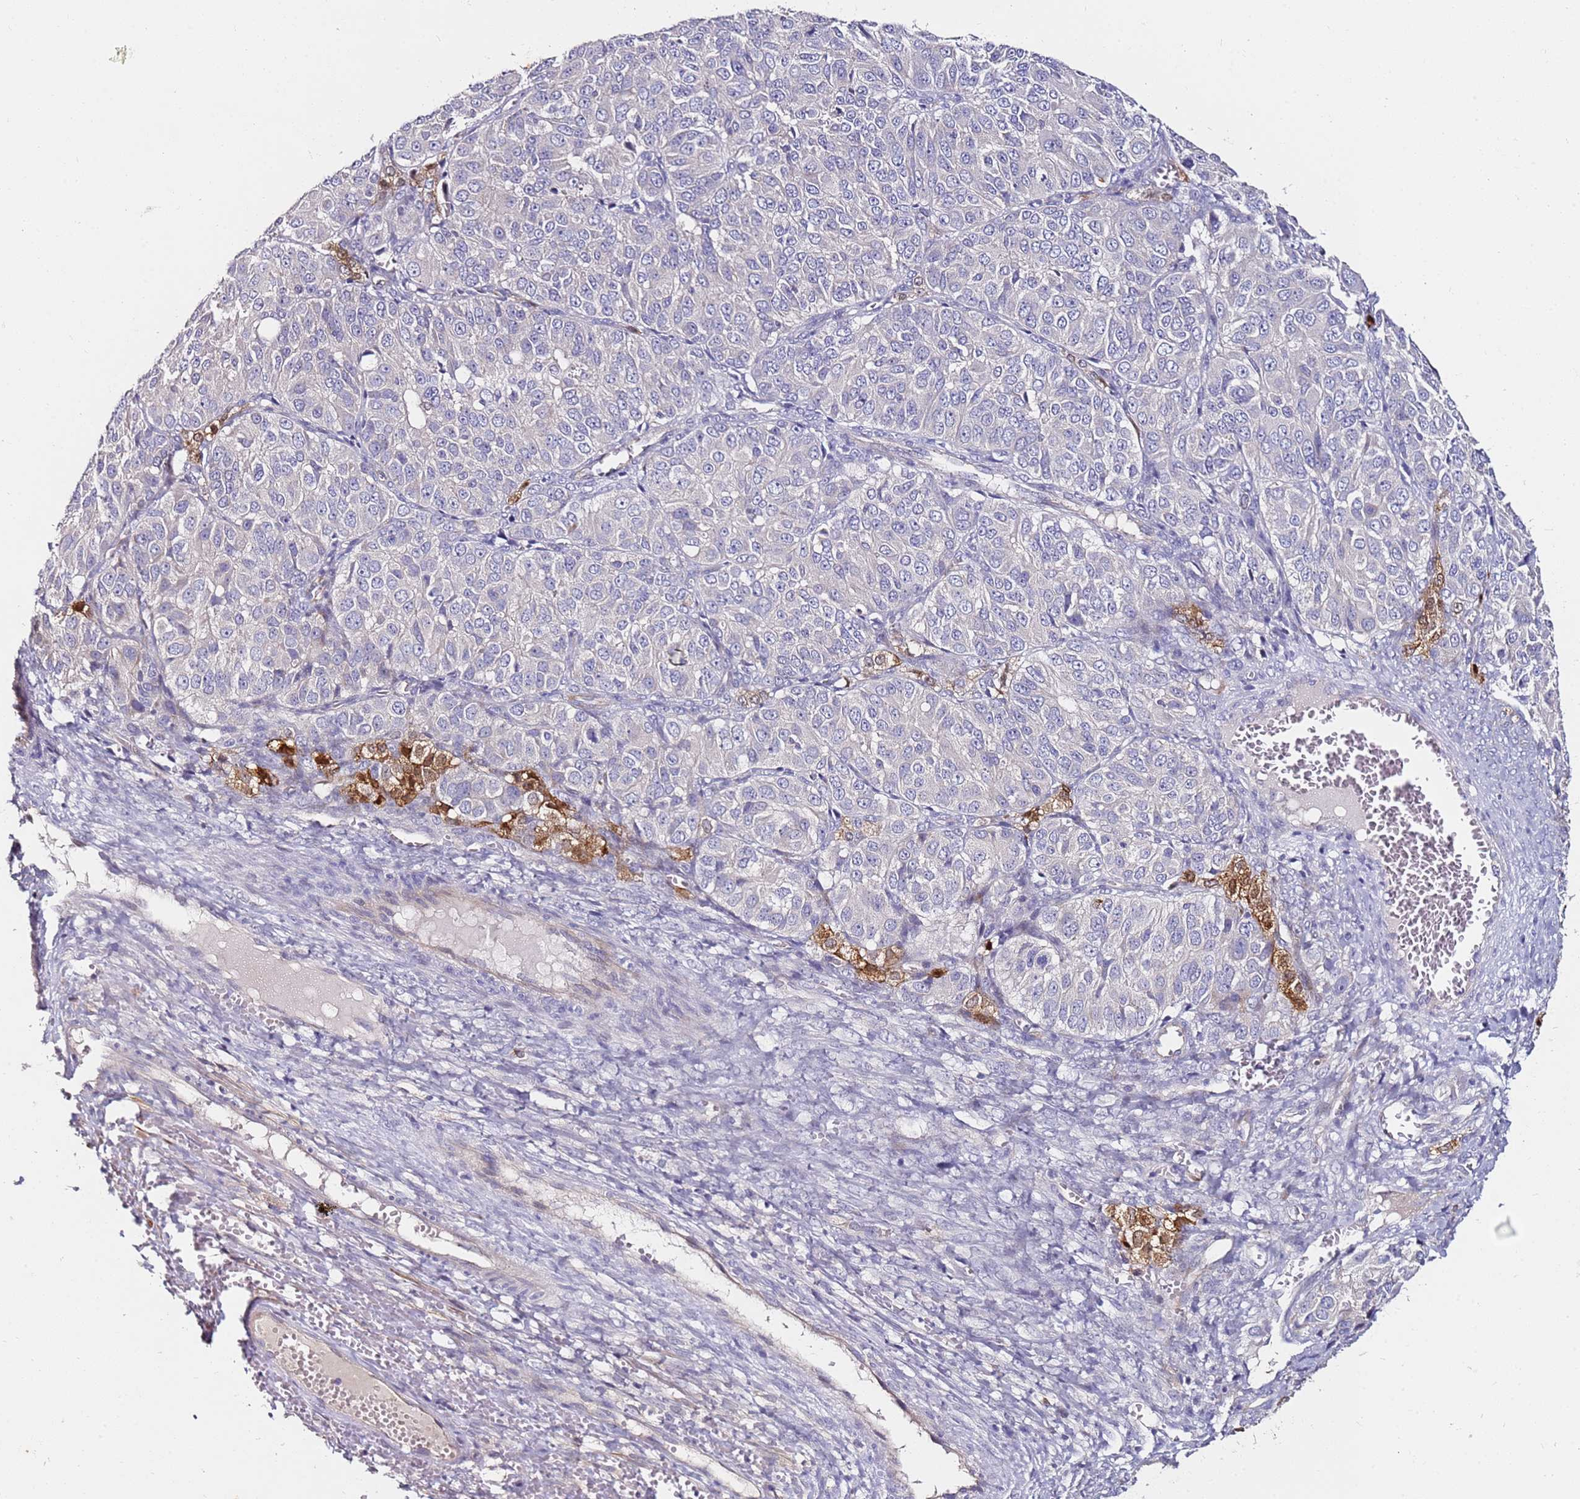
{"staining": {"intensity": "negative", "quantity": "none", "location": "none"}, "tissue": "ovarian cancer", "cell_type": "Tumor cells", "image_type": "cancer", "snomed": [{"axis": "morphology", "description": "Carcinoma, endometroid"}, {"axis": "topography", "description": "Ovary"}], "caption": "Tumor cells show no significant protein staining in ovarian cancer (endometroid carcinoma).", "gene": "SRRM5", "patient": {"sex": "female", "age": 51}}